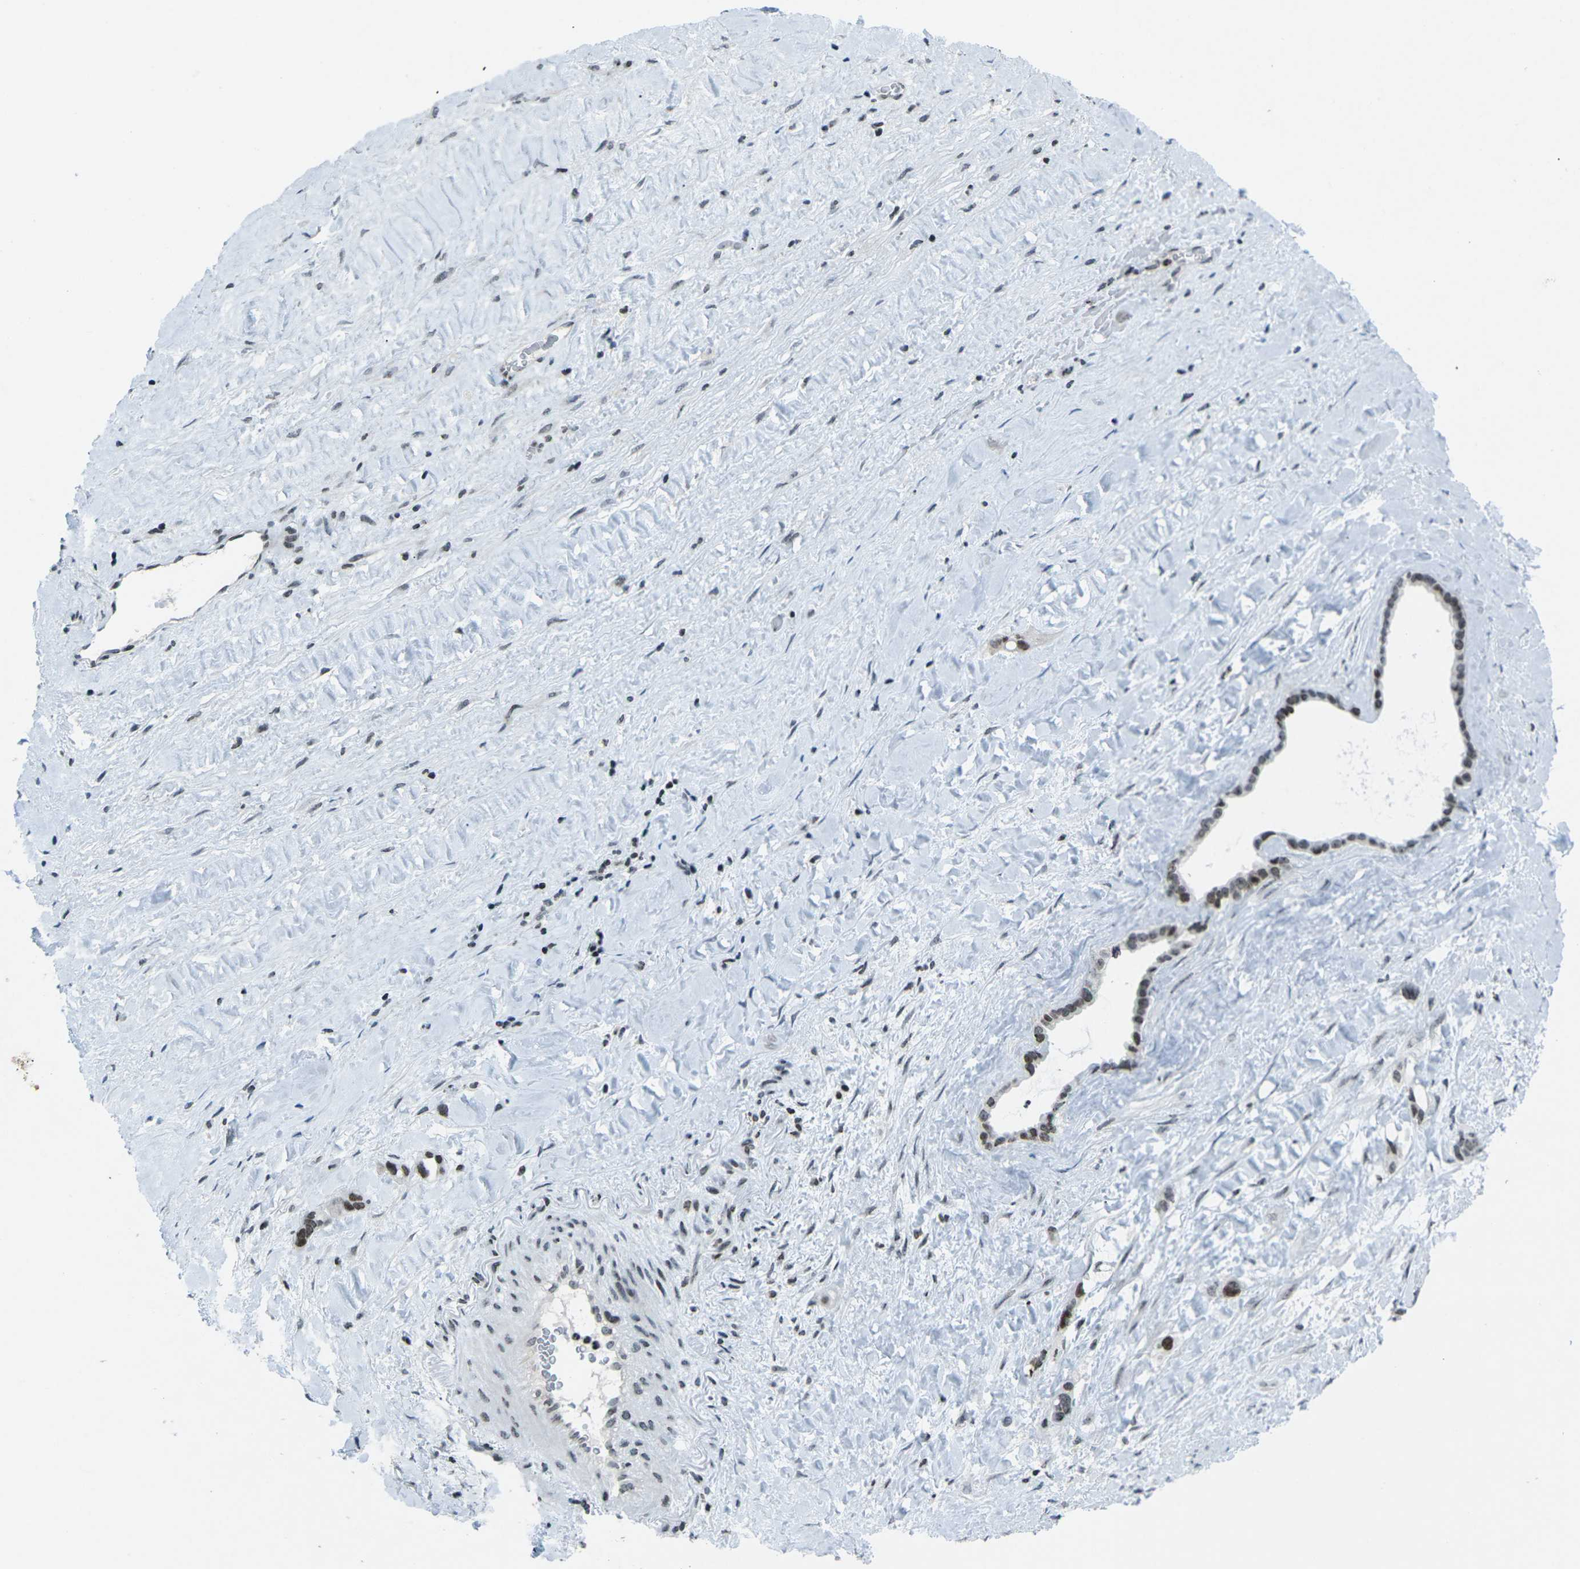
{"staining": {"intensity": "moderate", "quantity": "25%-75%", "location": "nuclear"}, "tissue": "liver cancer", "cell_type": "Tumor cells", "image_type": "cancer", "snomed": [{"axis": "morphology", "description": "Cholangiocarcinoma"}, {"axis": "topography", "description": "Liver"}], "caption": "High-power microscopy captured an IHC histopathology image of liver cholangiocarcinoma, revealing moderate nuclear expression in approximately 25%-75% of tumor cells. (Stains: DAB in brown, nuclei in blue, Microscopy: brightfield microscopy at high magnification).", "gene": "EME1", "patient": {"sex": "female", "age": 65}}